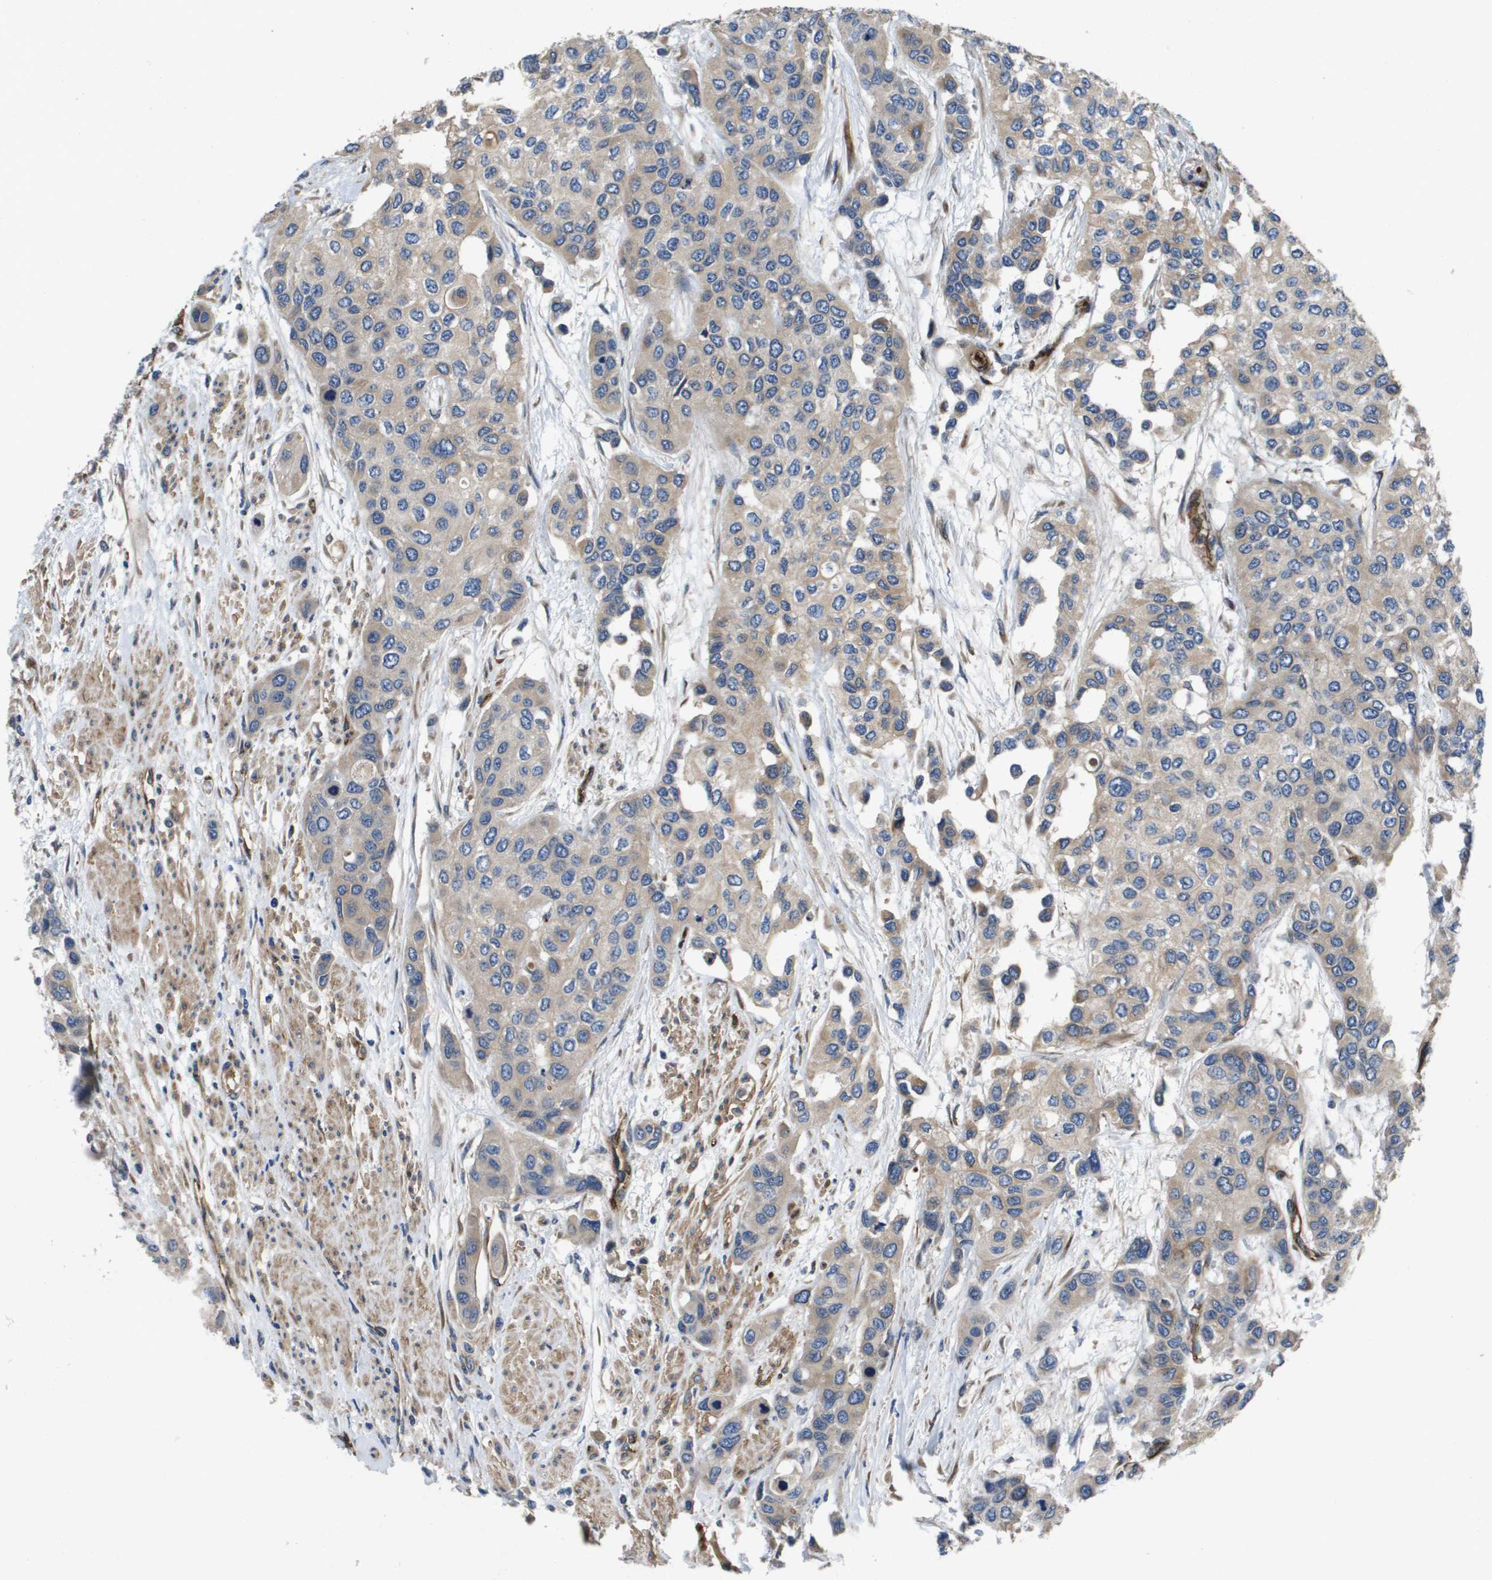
{"staining": {"intensity": "weak", "quantity": "25%-75%", "location": "cytoplasmic/membranous"}, "tissue": "urothelial cancer", "cell_type": "Tumor cells", "image_type": "cancer", "snomed": [{"axis": "morphology", "description": "Urothelial carcinoma, High grade"}, {"axis": "topography", "description": "Urinary bladder"}], "caption": "A high-resolution micrograph shows immunohistochemistry (IHC) staining of urothelial cancer, which demonstrates weak cytoplasmic/membranous expression in about 25%-75% of tumor cells.", "gene": "ENTPD2", "patient": {"sex": "female", "age": 56}}